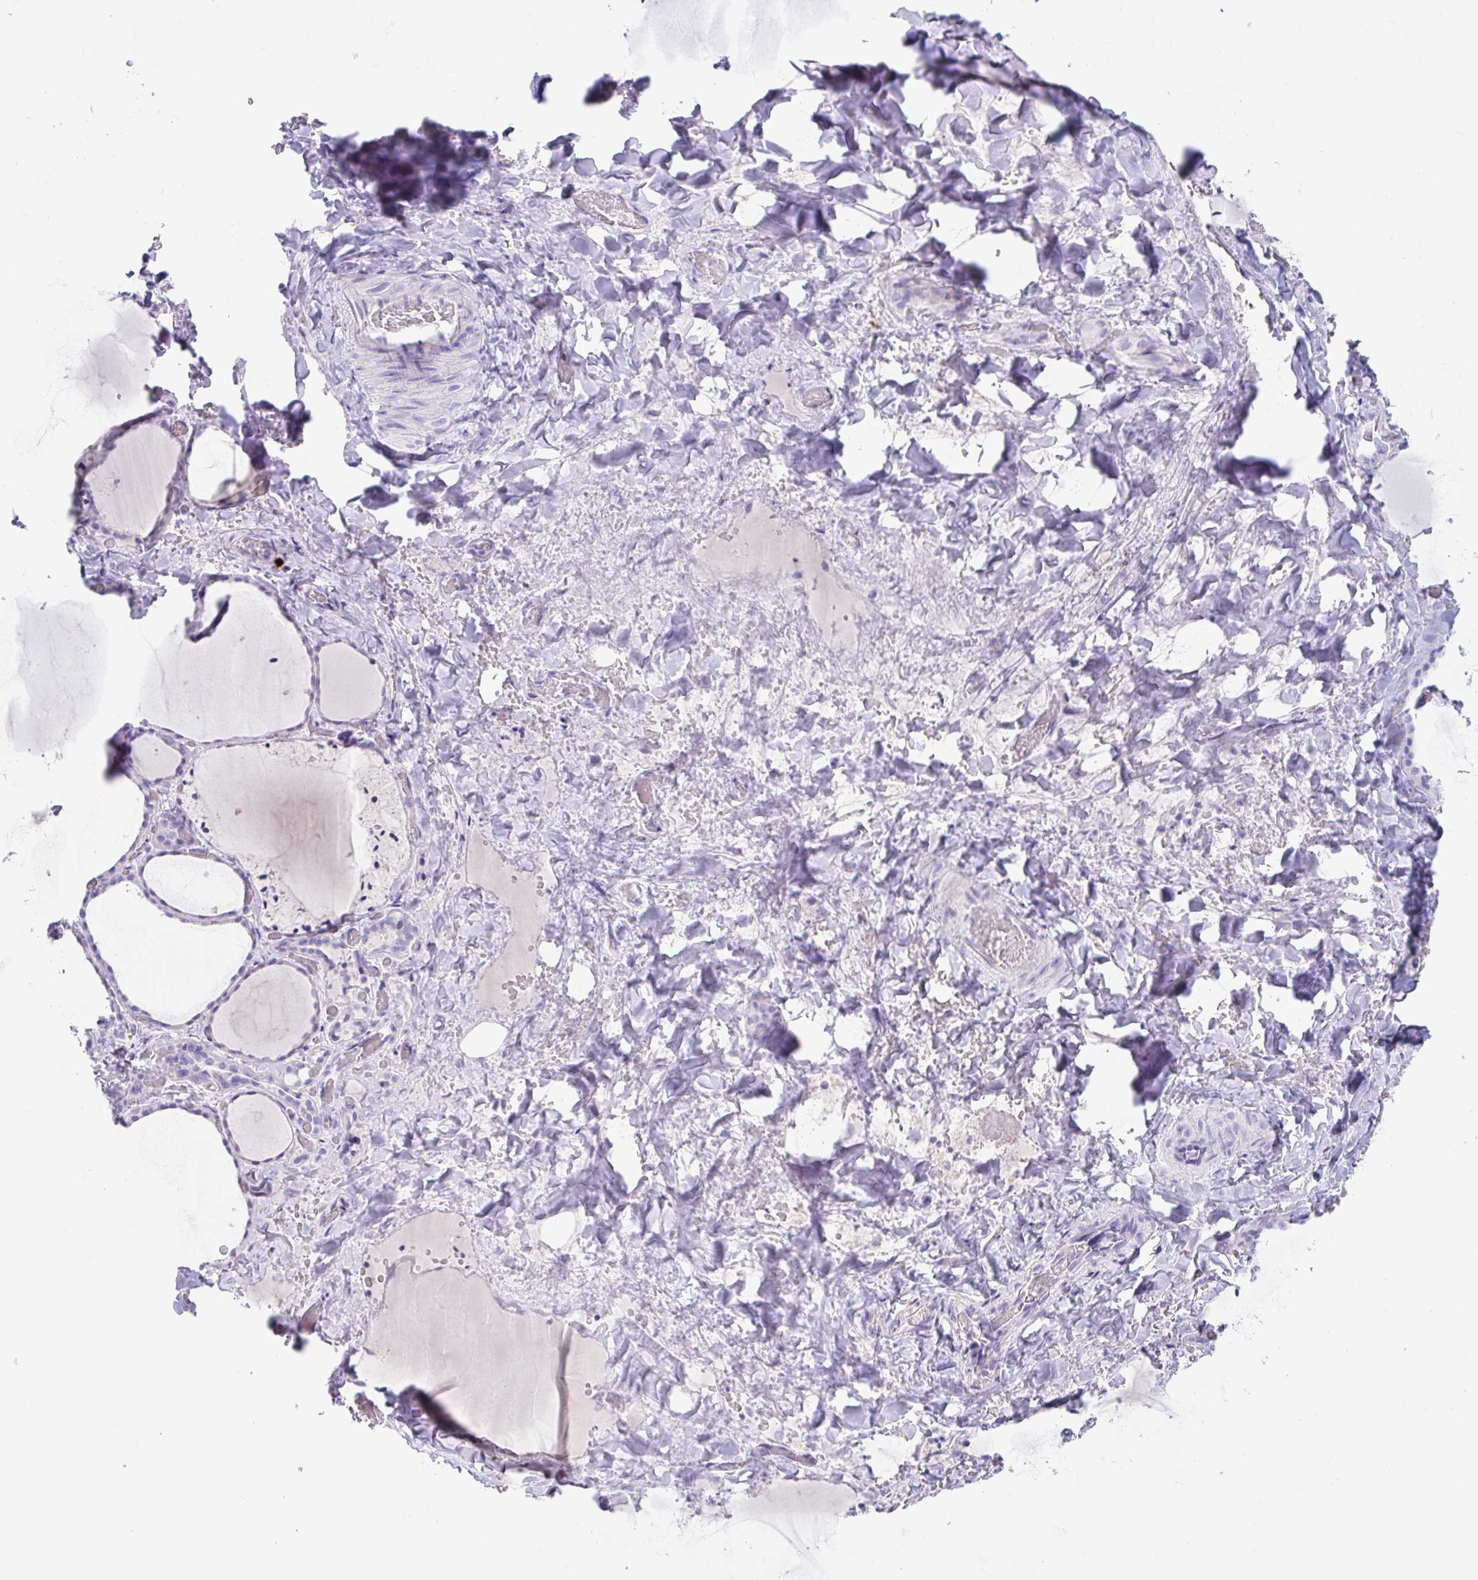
{"staining": {"intensity": "negative", "quantity": "none", "location": "none"}, "tissue": "thyroid gland", "cell_type": "Glandular cells", "image_type": "normal", "snomed": [{"axis": "morphology", "description": "Normal tissue, NOS"}, {"axis": "topography", "description": "Thyroid gland"}], "caption": "The histopathology image displays no staining of glandular cells in benign thyroid gland.", "gene": "PLA2G1B", "patient": {"sex": "female", "age": 36}}